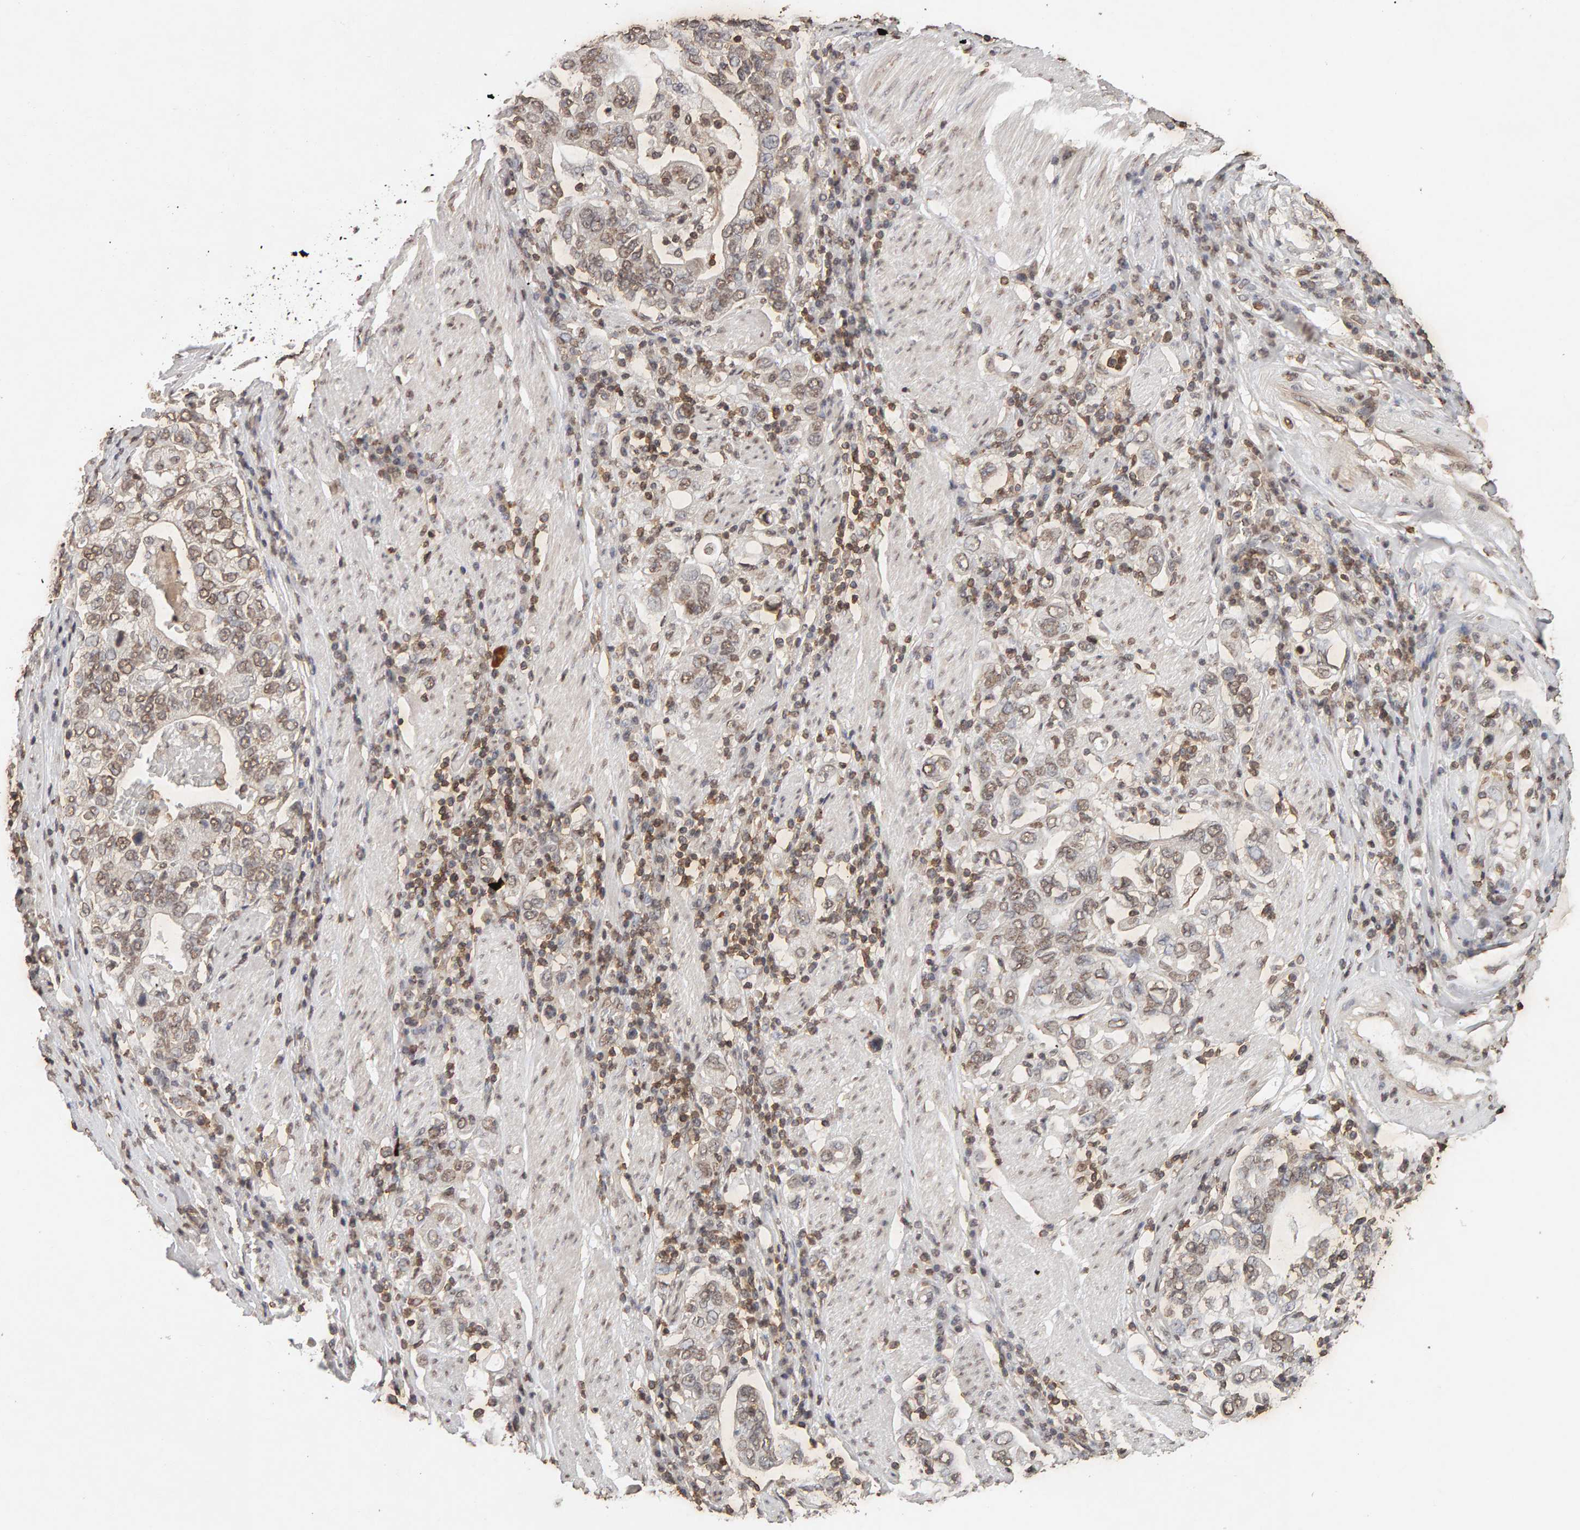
{"staining": {"intensity": "weak", "quantity": ">75%", "location": "nuclear"}, "tissue": "stomach cancer", "cell_type": "Tumor cells", "image_type": "cancer", "snomed": [{"axis": "morphology", "description": "Adenocarcinoma, NOS"}, {"axis": "topography", "description": "Stomach, upper"}], "caption": "A high-resolution histopathology image shows IHC staining of stomach cancer (adenocarcinoma), which displays weak nuclear expression in approximately >75% of tumor cells.", "gene": "DNAJB5", "patient": {"sex": "male", "age": 62}}